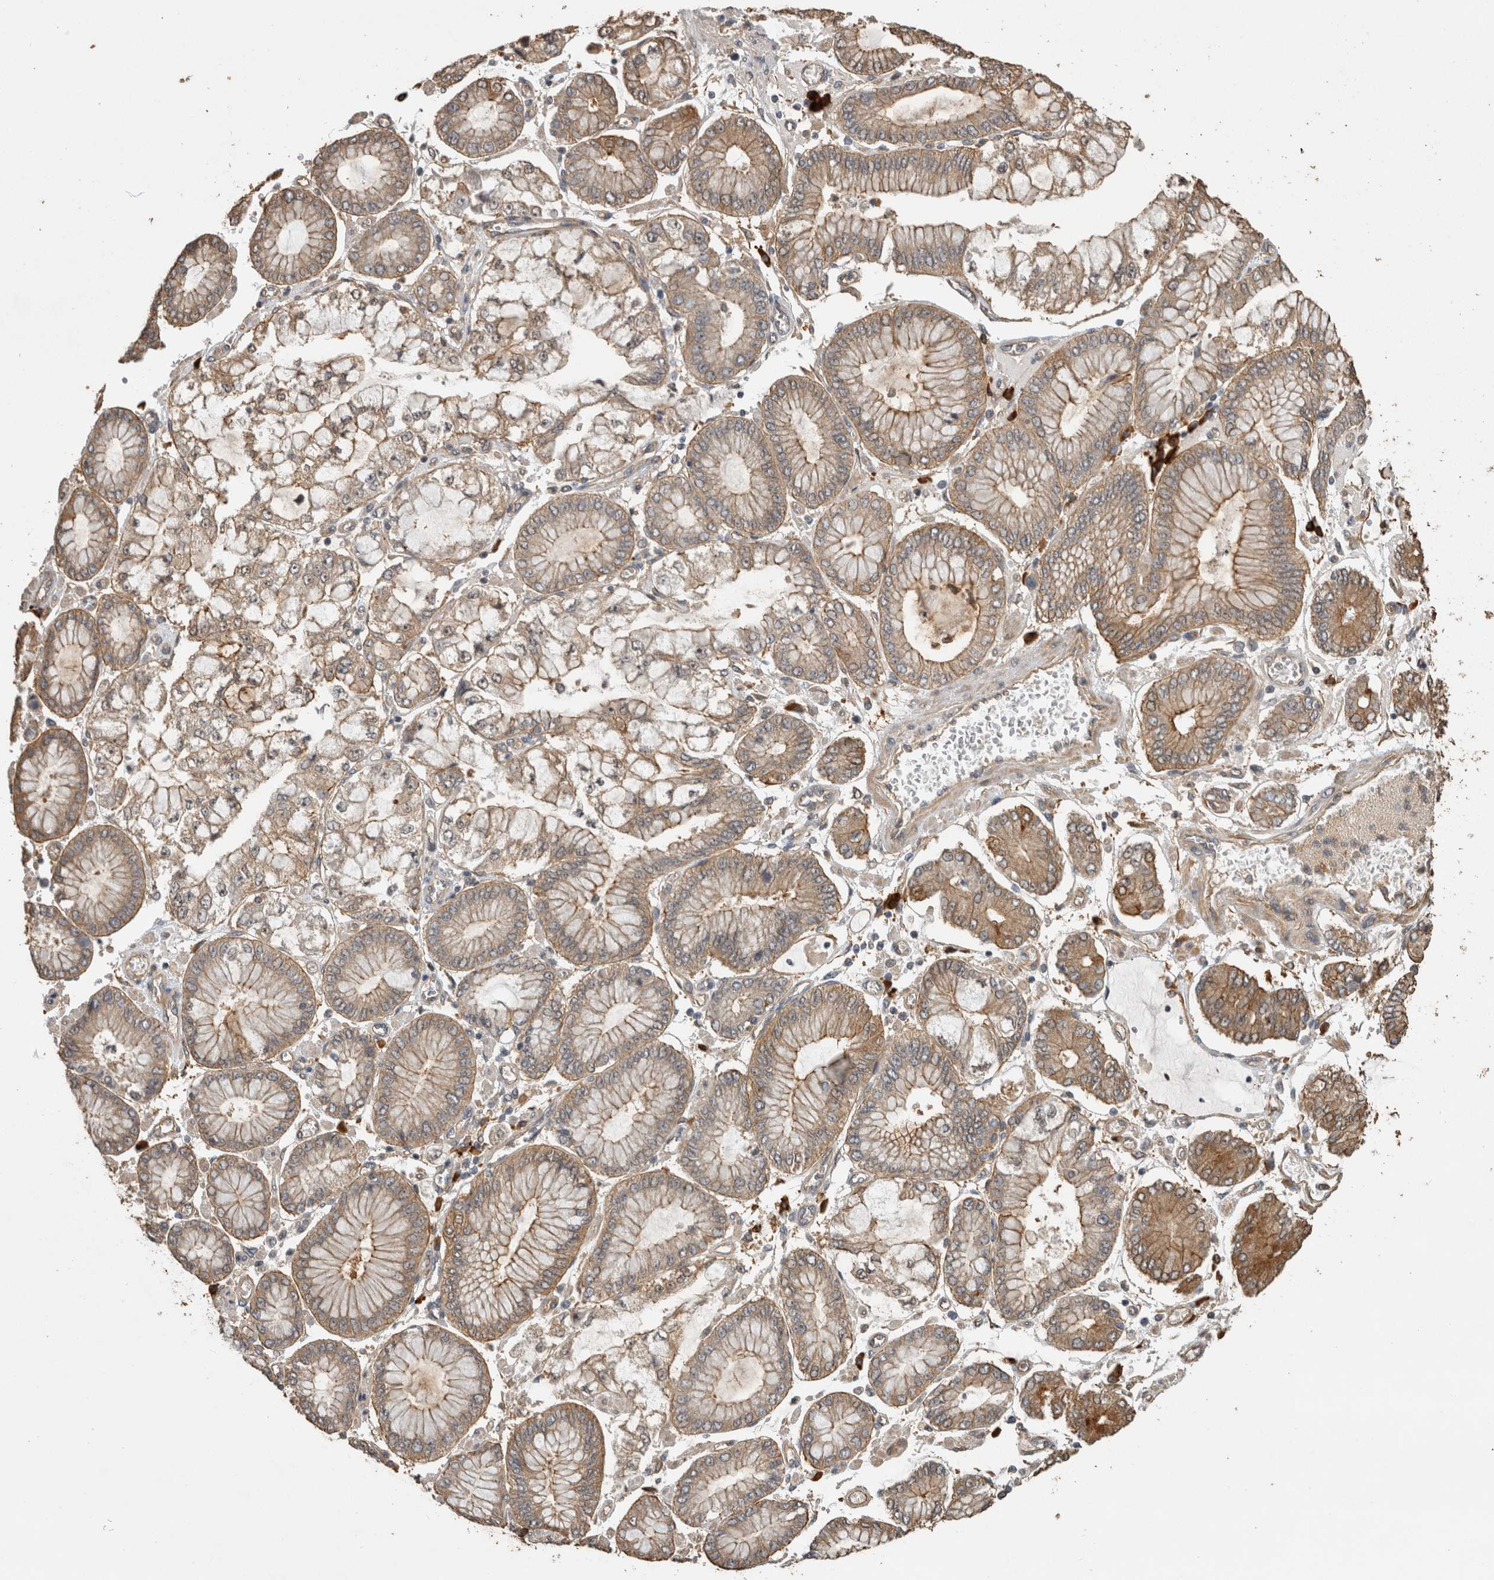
{"staining": {"intensity": "weak", "quantity": "25%-75%", "location": "cytoplasmic/membranous"}, "tissue": "stomach cancer", "cell_type": "Tumor cells", "image_type": "cancer", "snomed": [{"axis": "morphology", "description": "Adenocarcinoma, NOS"}, {"axis": "topography", "description": "Stomach"}], "caption": "Immunohistochemical staining of human stomach adenocarcinoma shows low levels of weak cytoplasmic/membranous protein expression in approximately 25%-75% of tumor cells.", "gene": "RHPN1", "patient": {"sex": "male", "age": 76}}